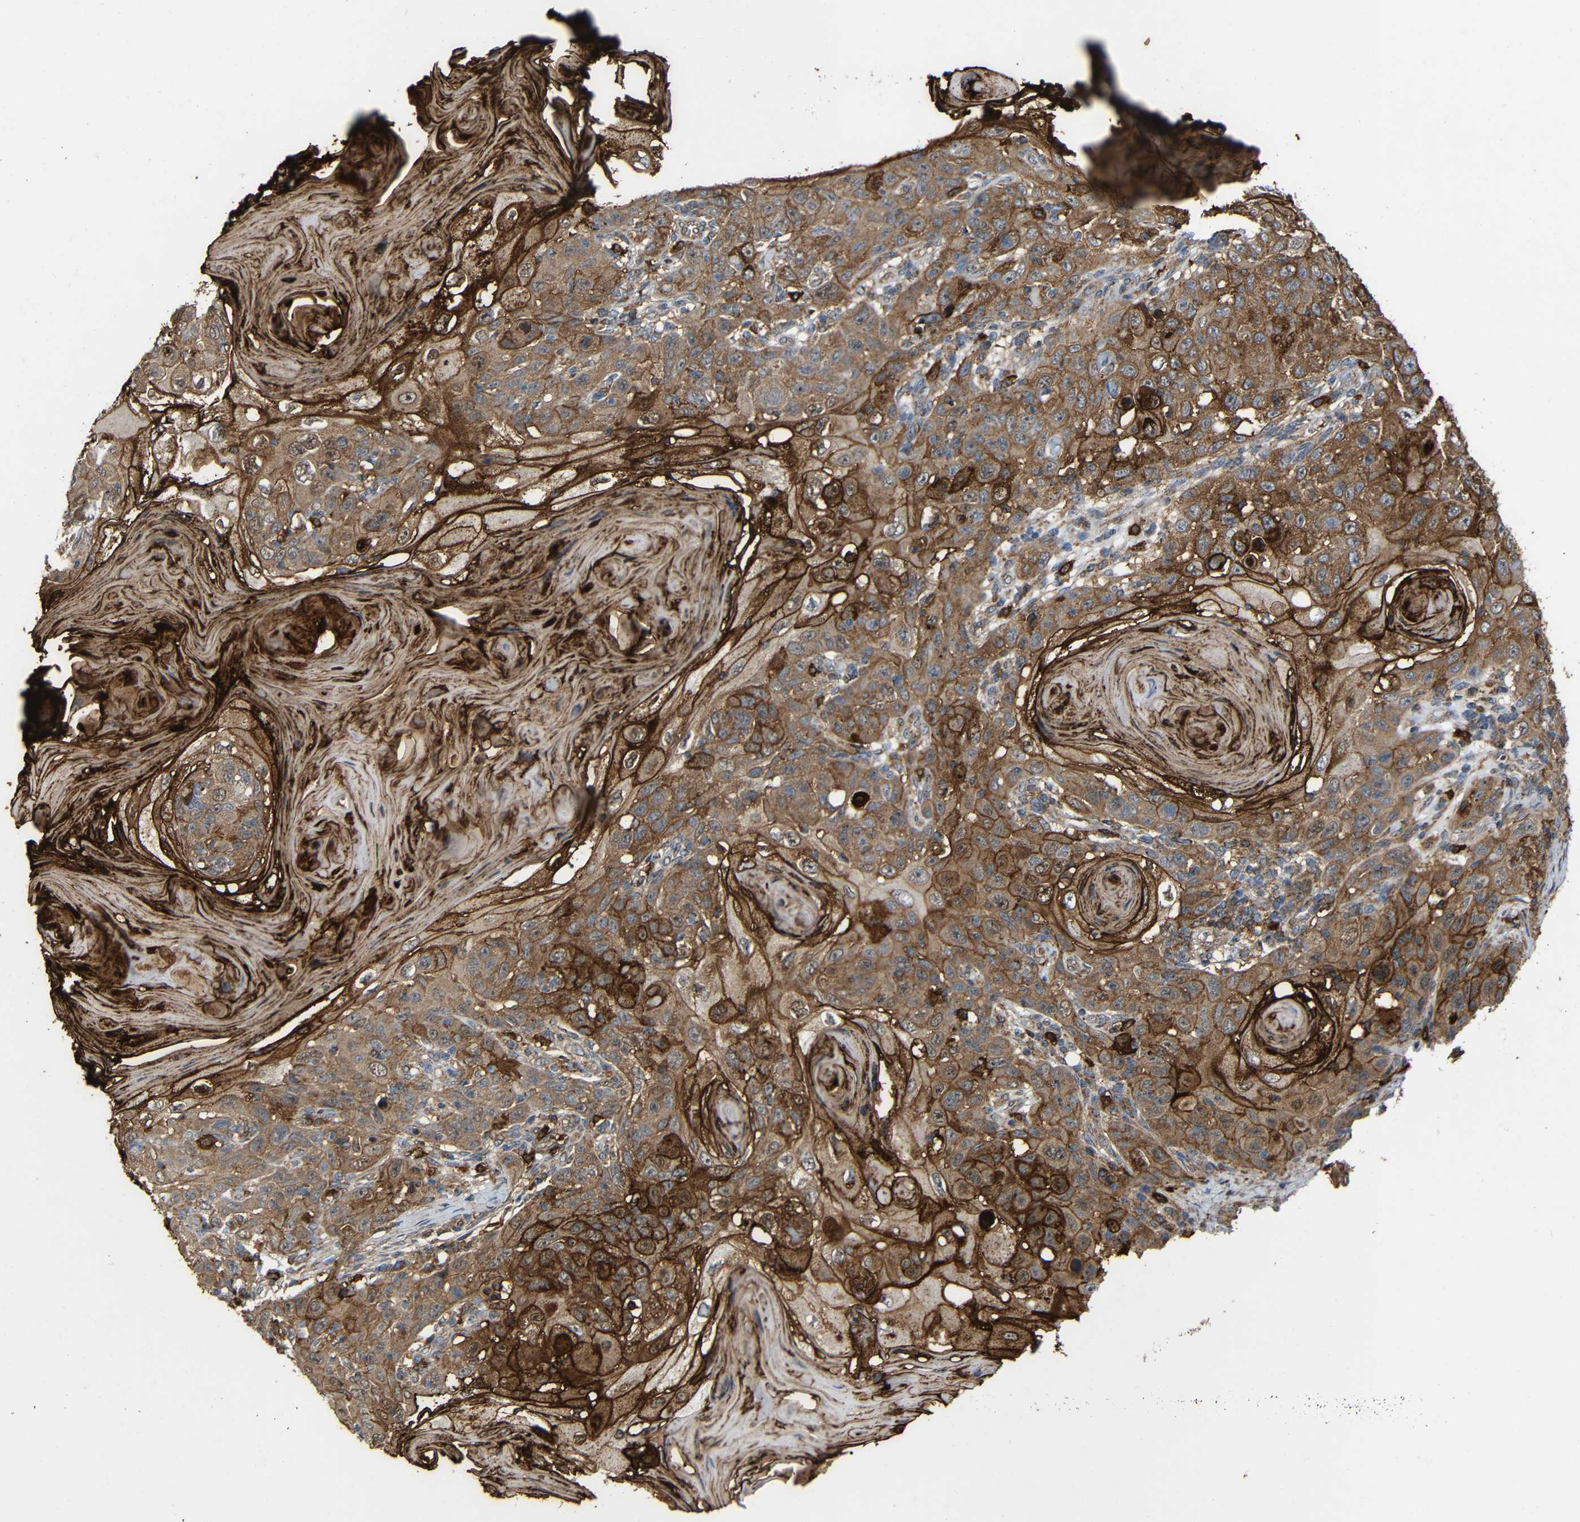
{"staining": {"intensity": "moderate", "quantity": ">75%", "location": "cytoplasmic/membranous"}, "tissue": "skin cancer", "cell_type": "Tumor cells", "image_type": "cancer", "snomed": [{"axis": "morphology", "description": "Squamous cell carcinoma, NOS"}, {"axis": "topography", "description": "Skin"}], "caption": "A medium amount of moderate cytoplasmic/membranous positivity is identified in about >75% of tumor cells in skin squamous cell carcinoma tissue.", "gene": "C1GALT1", "patient": {"sex": "female", "age": 88}}